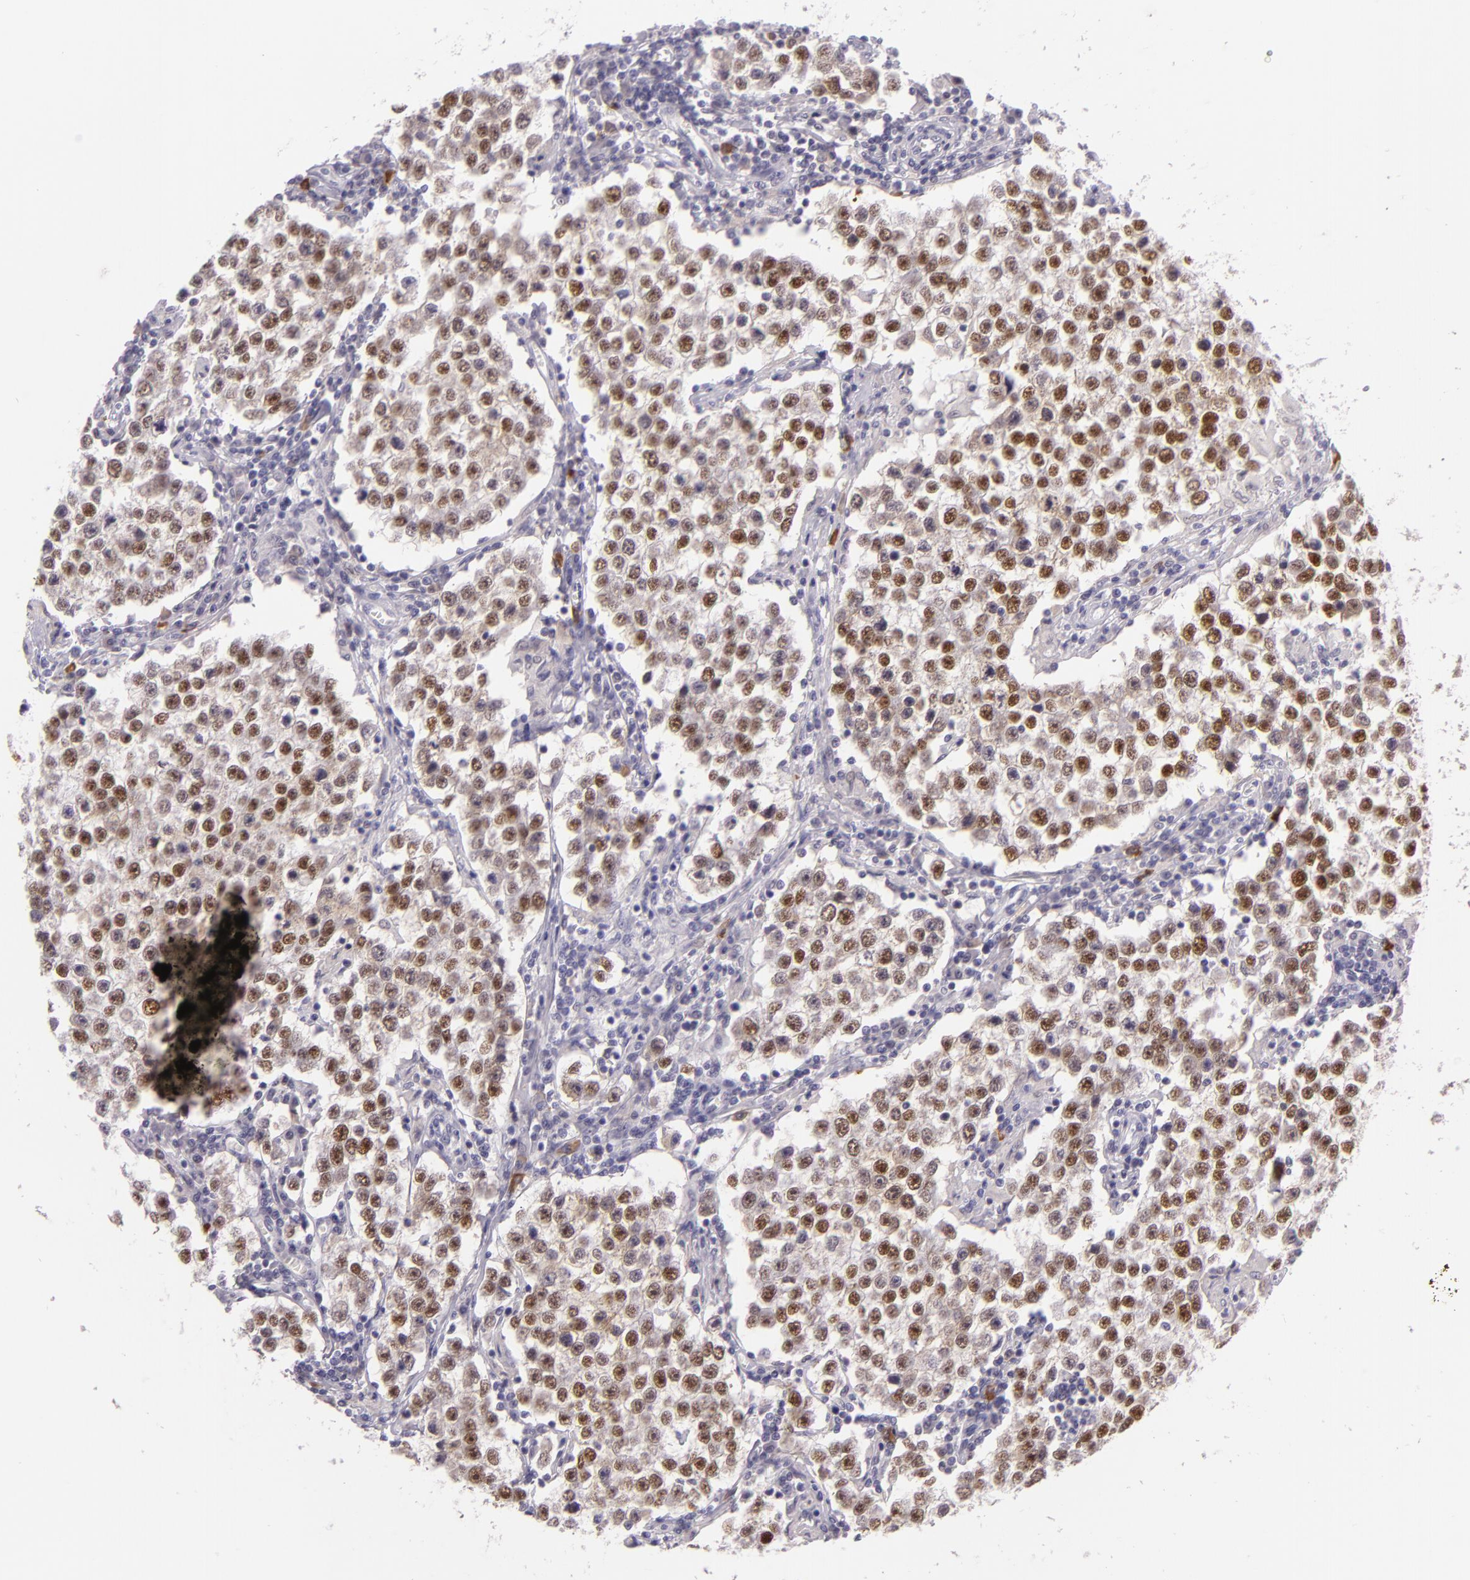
{"staining": {"intensity": "strong", "quantity": ">75%", "location": "nuclear"}, "tissue": "testis cancer", "cell_type": "Tumor cells", "image_type": "cancer", "snomed": [{"axis": "morphology", "description": "Seminoma, NOS"}, {"axis": "topography", "description": "Testis"}], "caption": "Immunohistochemistry of human testis cancer (seminoma) shows high levels of strong nuclear positivity in about >75% of tumor cells. The staining was performed using DAB (3,3'-diaminobenzidine), with brown indicating positive protein expression. Nuclei are stained blue with hematoxylin.", "gene": "CHEK2", "patient": {"sex": "male", "age": 36}}